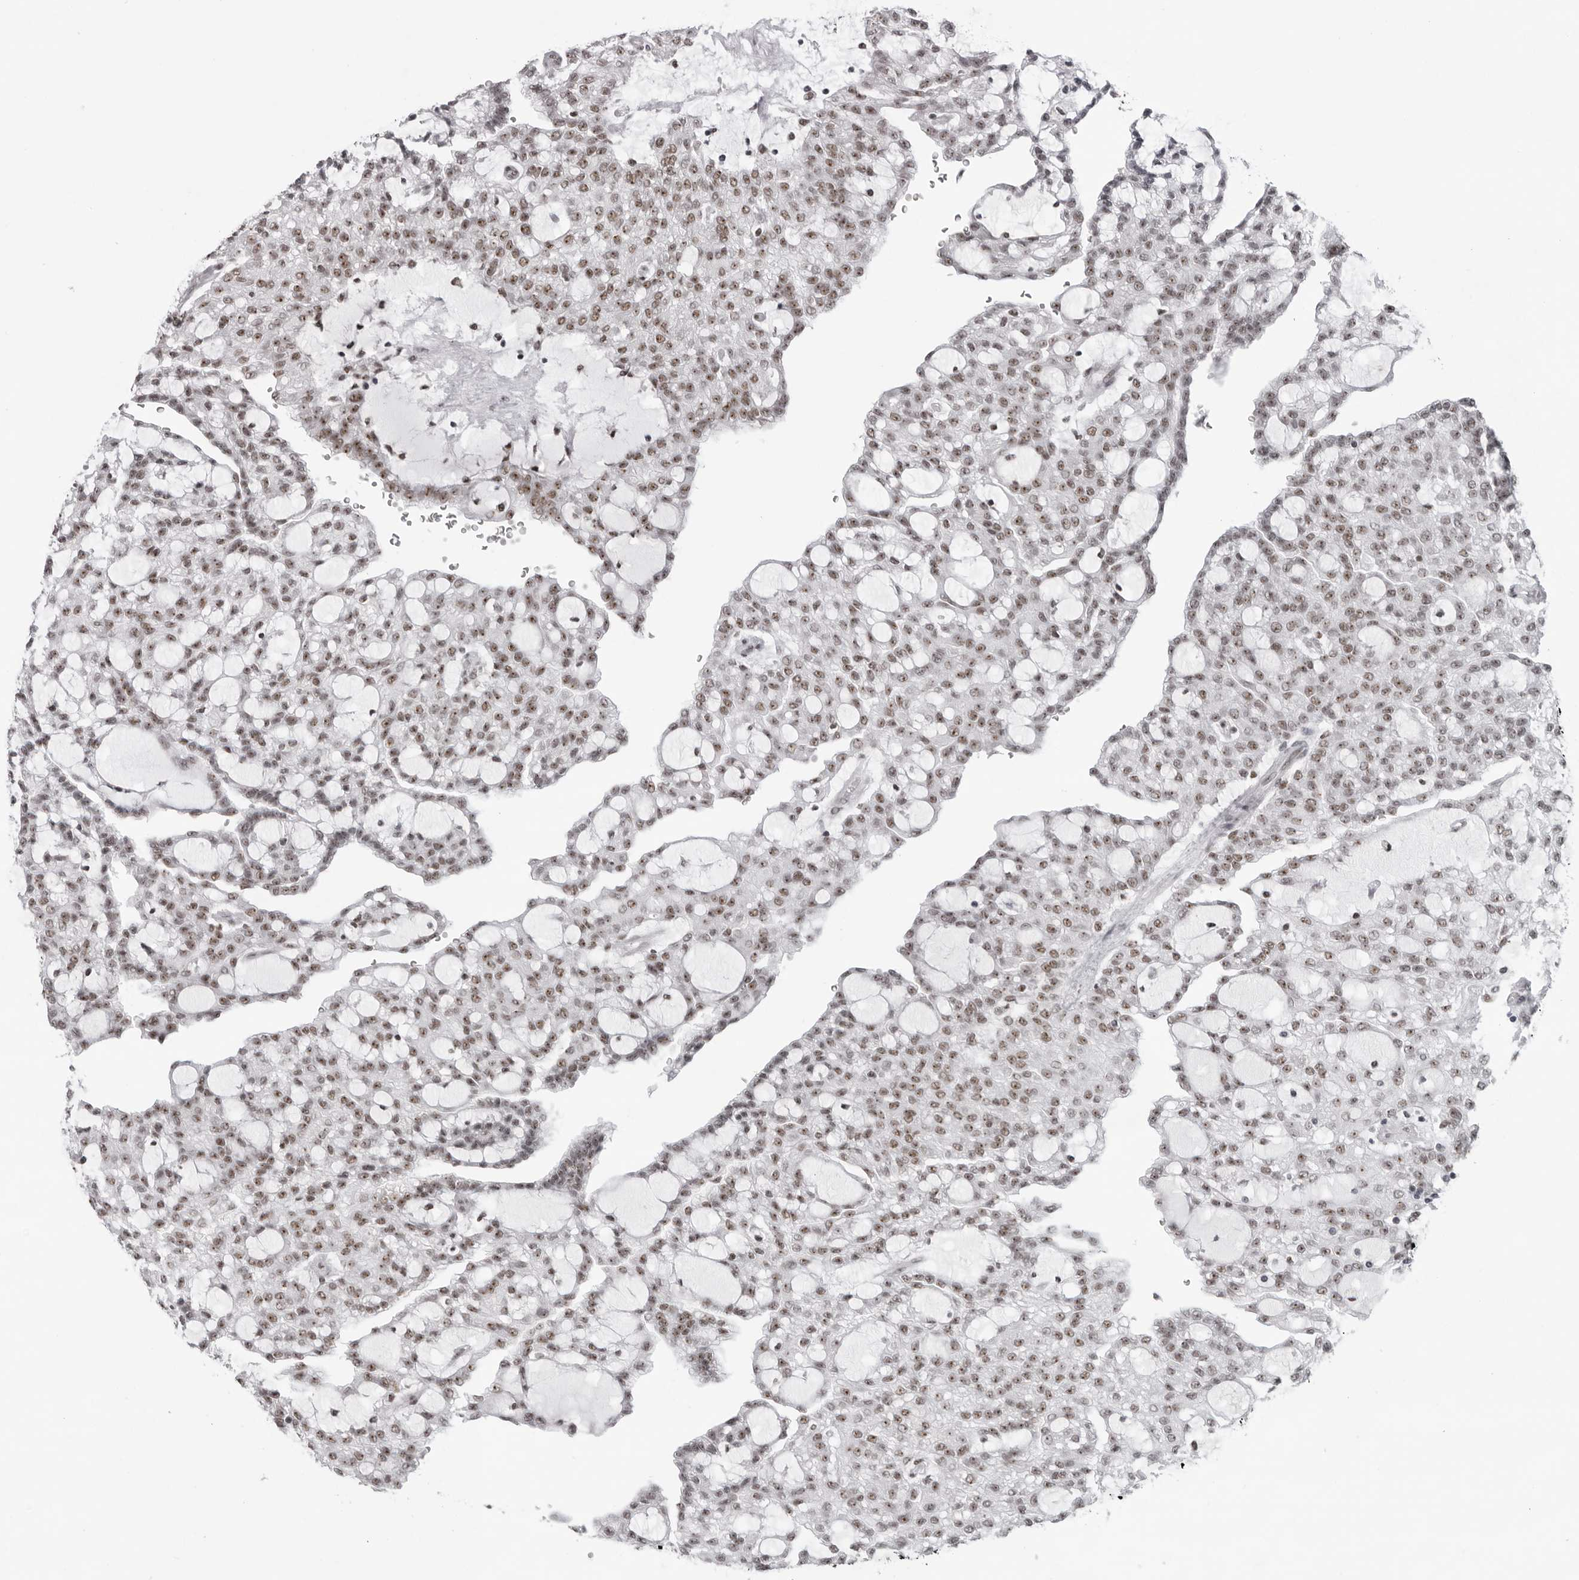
{"staining": {"intensity": "moderate", "quantity": ">75%", "location": "nuclear"}, "tissue": "renal cancer", "cell_type": "Tumor cells", "image_type": "cancer", "snomed": [{"axis": "morphology", "description": "Adenocarcinoma, NOS"}, {"axis": "topography", "description": "Kidney"}], "caption": "Renal adenocarcinoma stained for a protein exhibits moderate nuclear positivity in tumor cells.", "gene": "DHX9", "patient": {"sex": "male", "age": 63}}